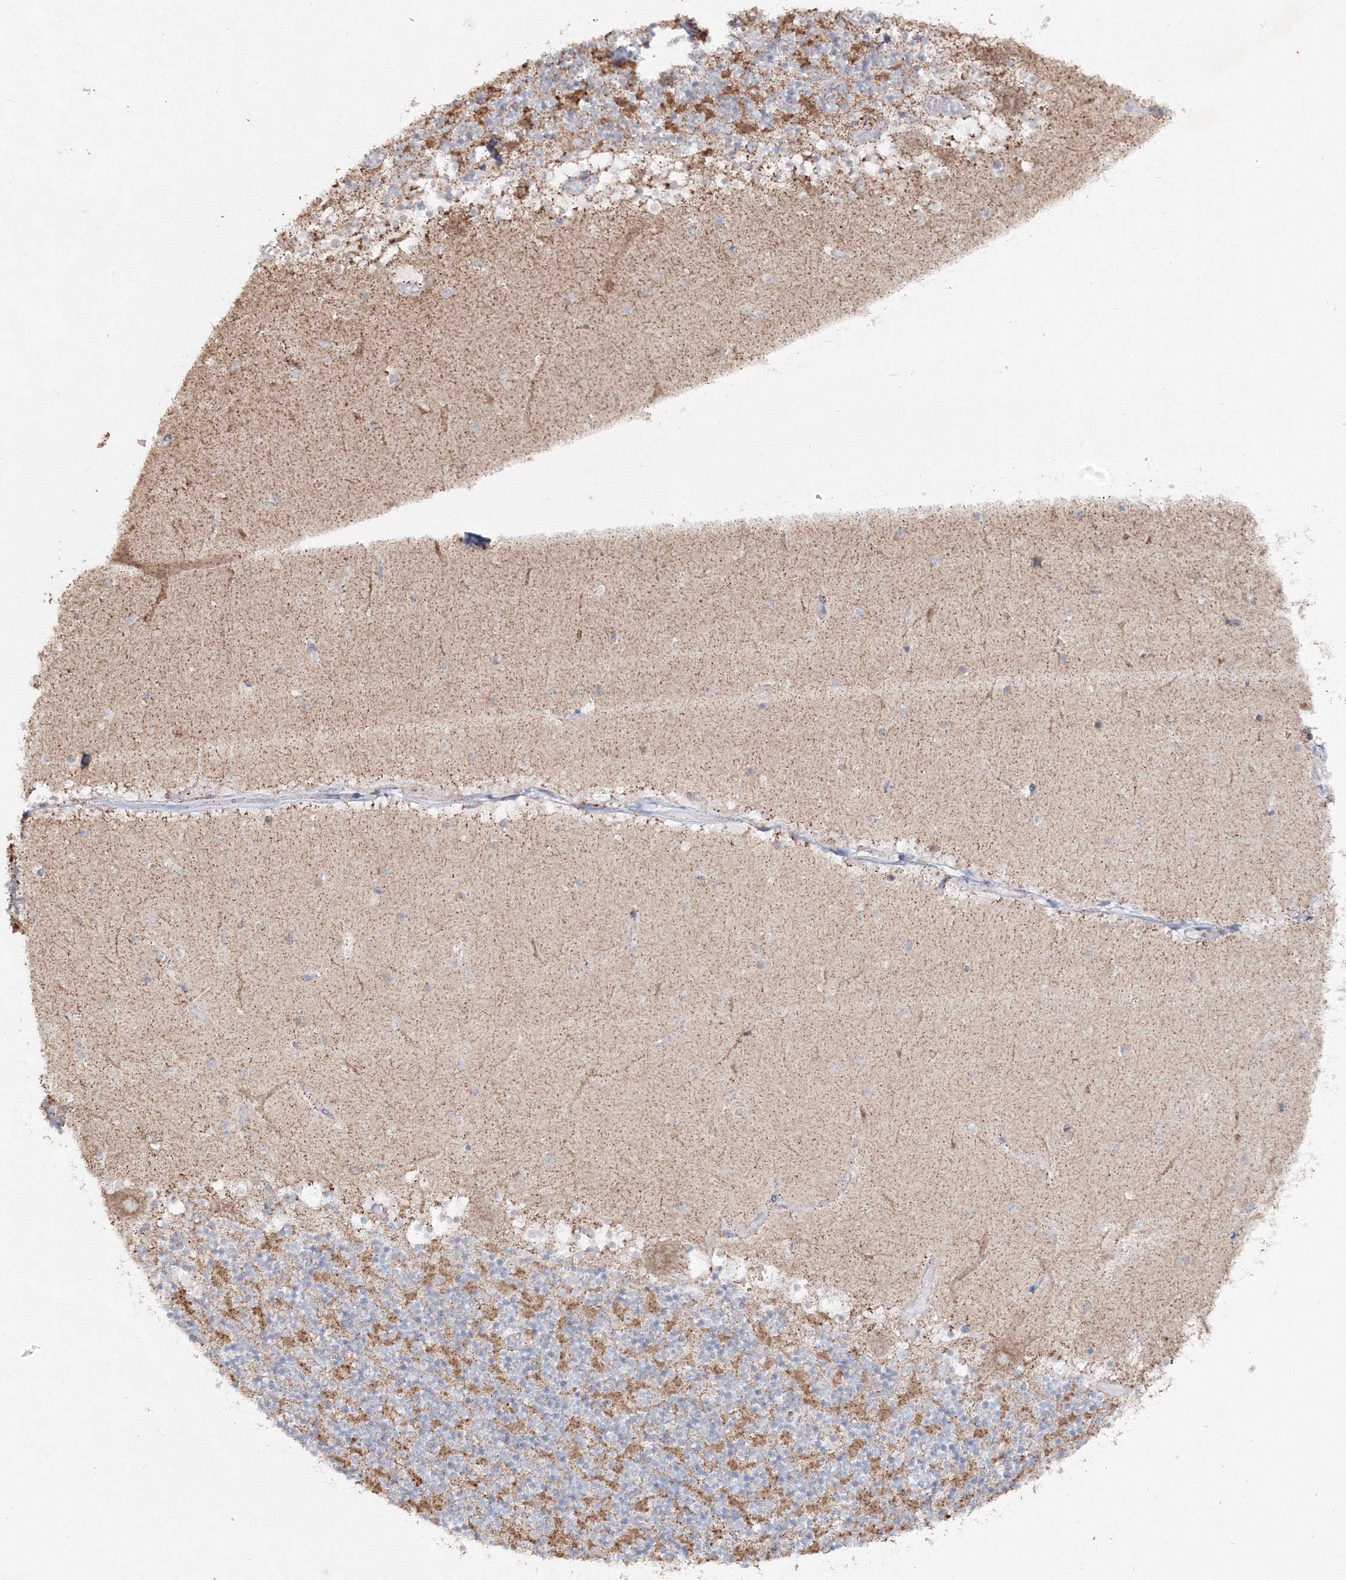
{"staining": {"intensity": "moderate", "quantity": "<25%", "location": "cytoplasmic/membranous"}, "tissue": "cerebellum", "cell_type": "Cells in granular layer", "image_type": "normal", "snomed": [{"axis": "morphology", "description": "Normal tissue, NOS"}, {"axis": "topography", "description": "Cerebellum"}], "caption": "A histopathology image of cerebellum stained for a protein reveals moderate cytoplasmic/membranous brown staining in cells in granular layer.", "gene": "IGSF9", "patient": {"sex": "female", "age": 28}}